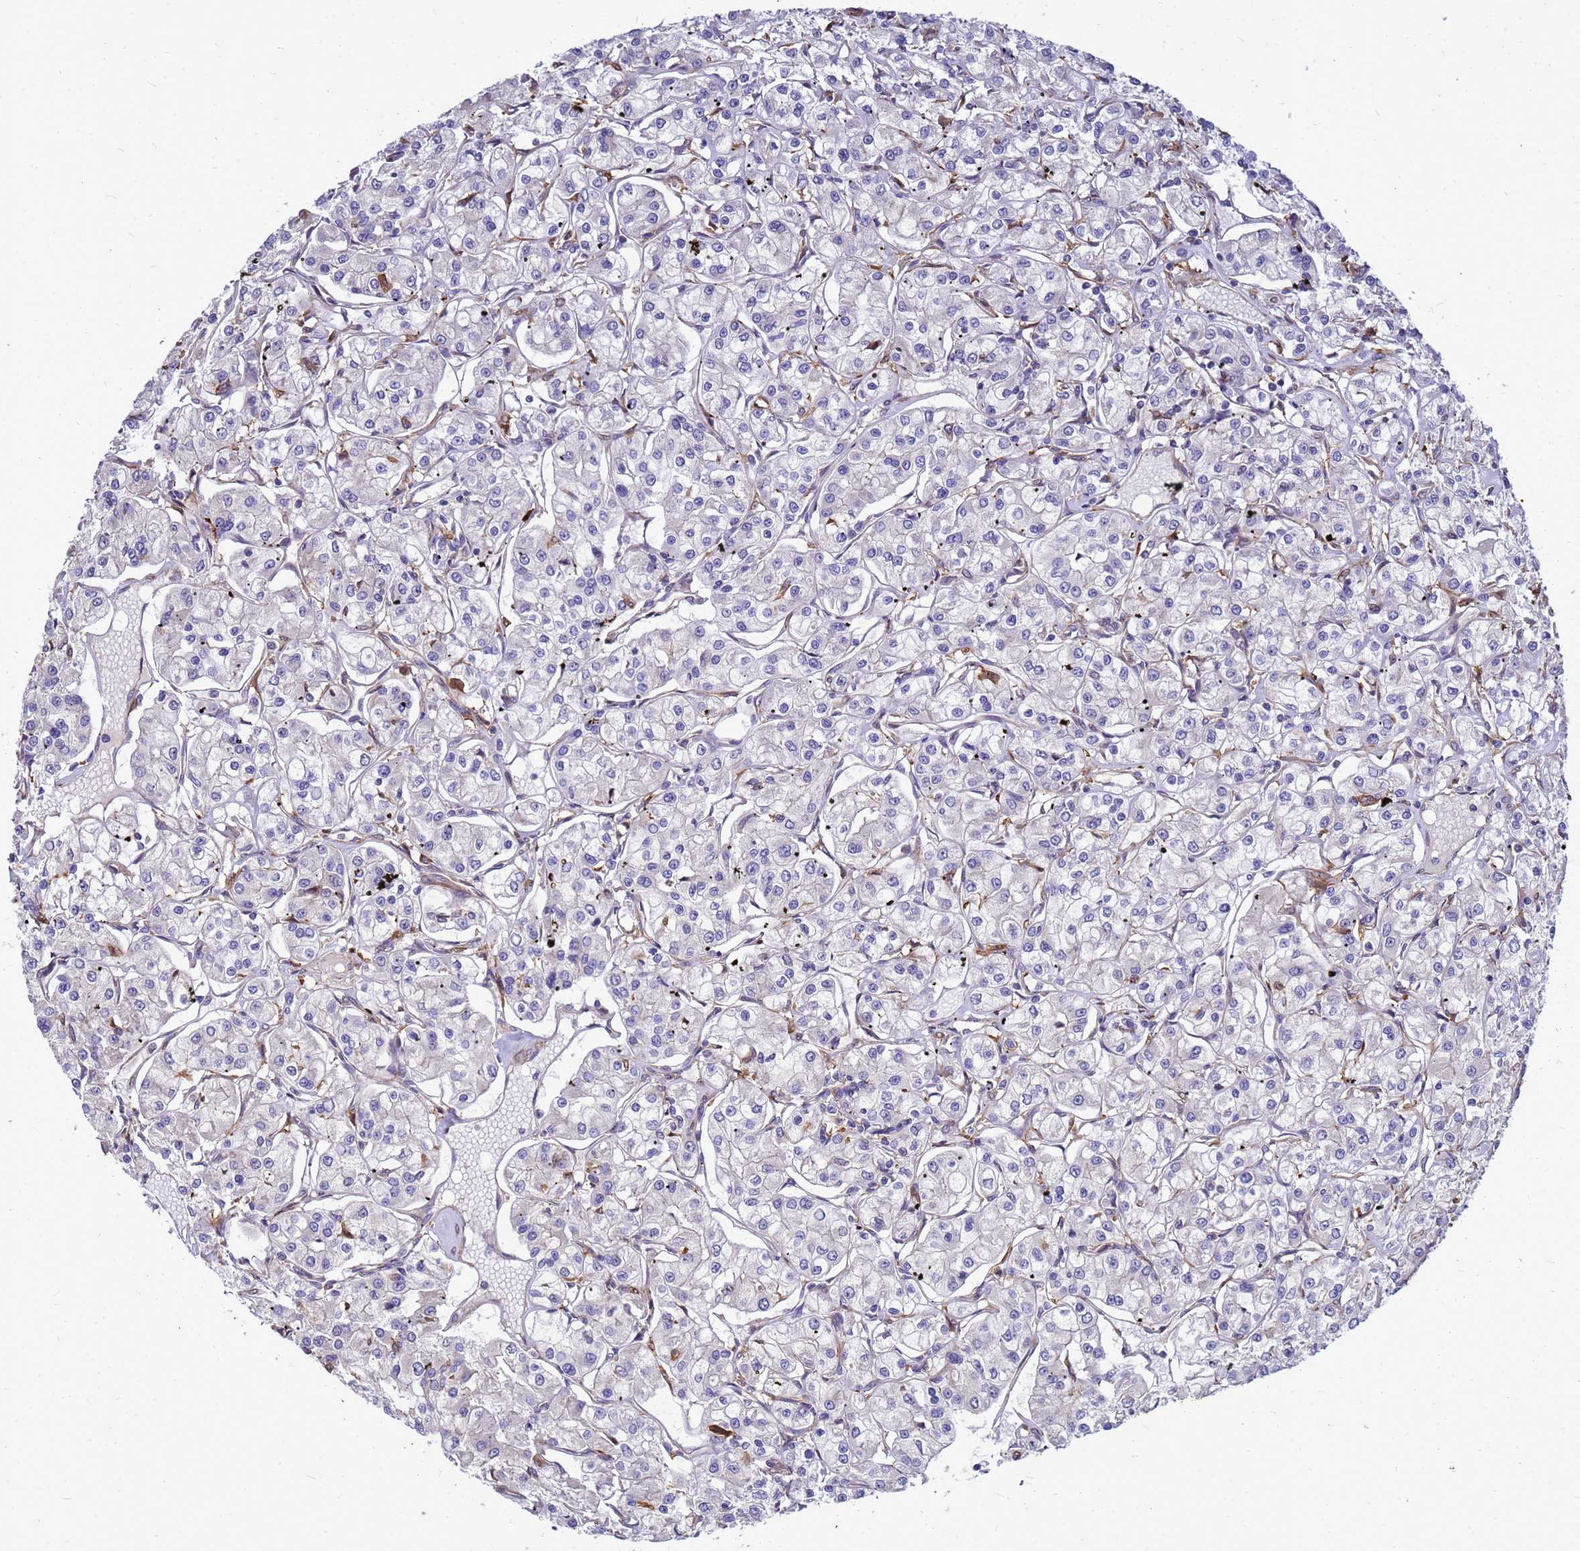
{"staining": {"intensity": "negative", "quantity": "none", "location": "none"}, "tissue": "renal cancer", "cell_type": "Tumor cells", "image_type": "cancer", "snomed": [{"axis": "morphology", "description": "Adenocarcinoma, NOS"}, {"axis": "topography", "description": "Kidney"}], "caption": "Immunohistochemical staining of renal adenocarcinoma shows no significant staining in tumor cells. (DAB IHC with hematoxylin counter stain).", "gene": "RNF215", "patient": {"sex": "female", "age": 59}}